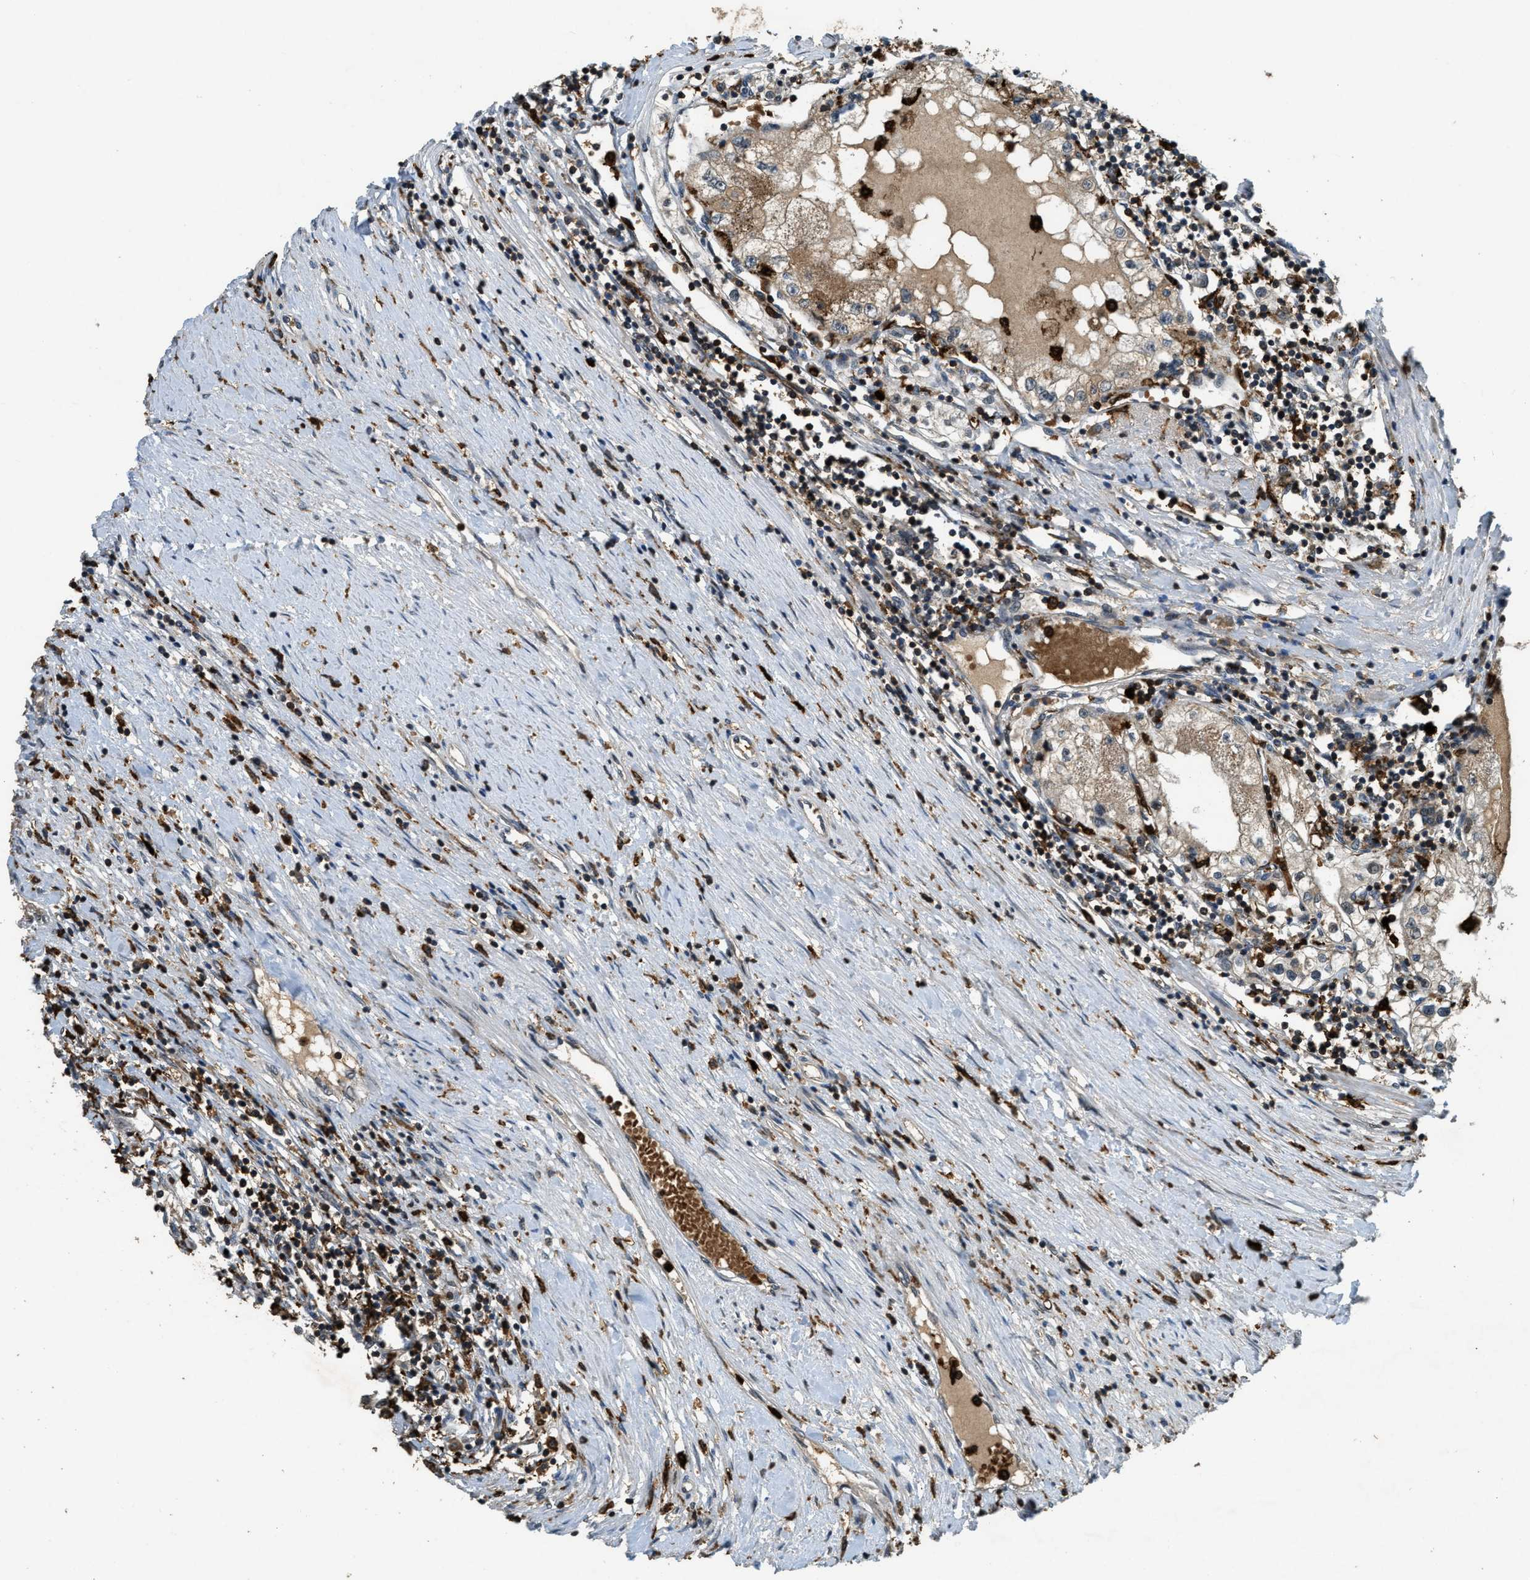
{"staining": {"intensity": "moderate", "quantity": "<25%", "location": "cytoplasmic/membranous"}, "tissue": "renal cancer", "cell_type": "Tumor cells", "image_type": "cancer", "snomed": [{"axis": "morphology", "description": "Adenocarcinoma, NOS"}, {"axis": "topography", "description": "Kidney"}], "caption": "Human renal adenocarcinoma stained with a brown dye displays moderate cytoplasmic/membranous positive staining in about <25% of tumor cells.", "gene": "RNF141", "patient": {"sex": "male", "age": 68}}